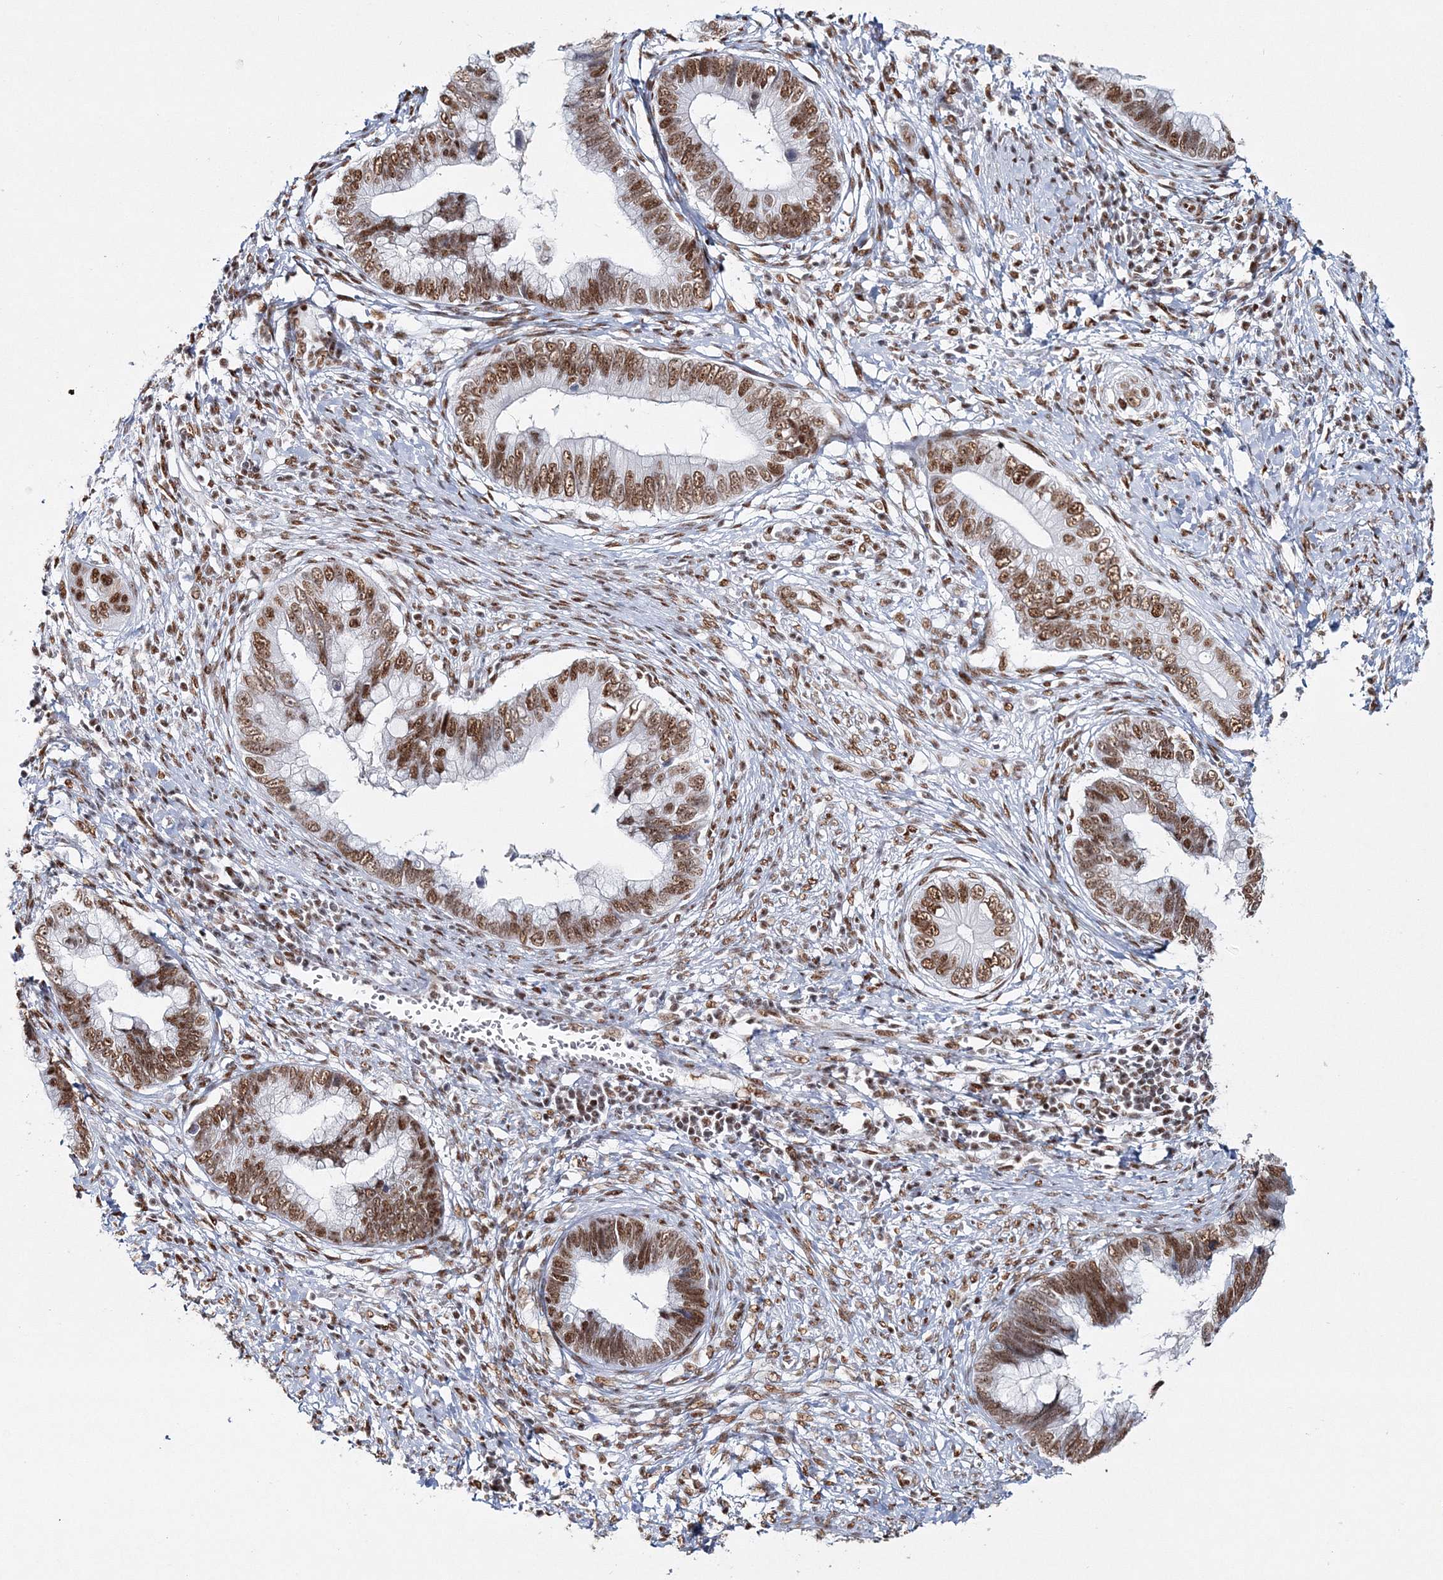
{"staining": {"intensity": "moderate", "quantity": ">75%", "location": "nuclear"}, "tissue": "cervical cancer", "cell_type": "Tumor cells", "image_type": "cancer", "snomed": [{"axis": "morphology", "description": "Adenocarcinoma, NOS"}, {"axis": "topography", "description": "Cervix"}], "caption": "Moderate nuclear protein staining is seen in about >75% of tumor cells in adenocarcinoma (cervical).", "gene": "QRICH1", "patient": {"sex": "female", "age": 44}}